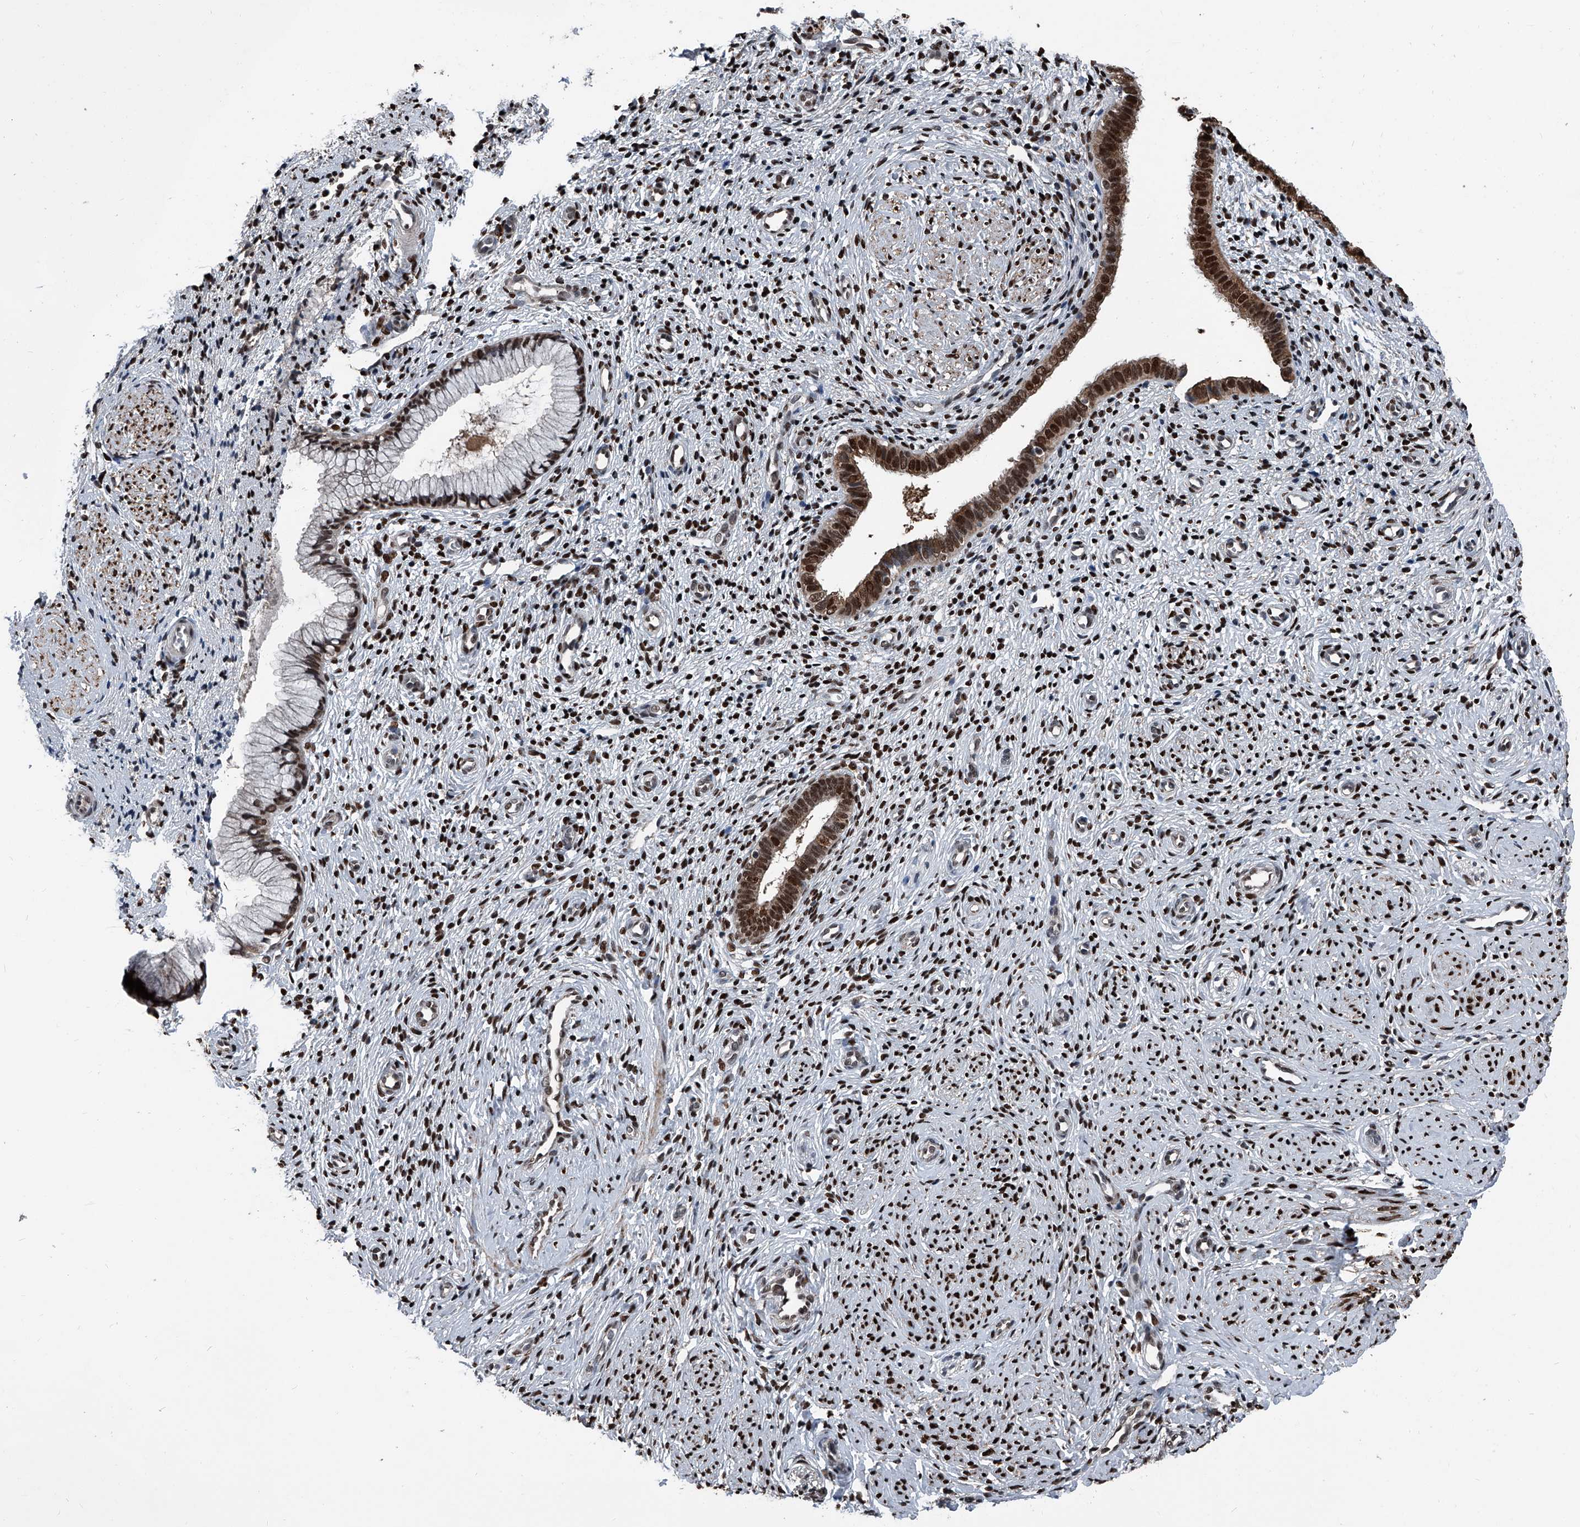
{"staining": {"intensity": "moderate", "quantity": ">75%", "location": "cytoplasmic/membranous,nuclear"}, "tissue": "cervix", "cell_type": "Glandular cells", "image_type": "normal", "snomed": [{"axis": "morphology", "description": "Normal tissue, NOS"}, {"axis": "topography", "description": "Cervix"}], "caption": "IHC histopathology image of normal cervix stained for a protein (brown), which displays medium levels of moderate cytoplasmic/membranous,nuclear positivity in approximately >75% of glandular cells.", "gene": "FKBP5", "patient": {"sex": "female", "age": 27}}